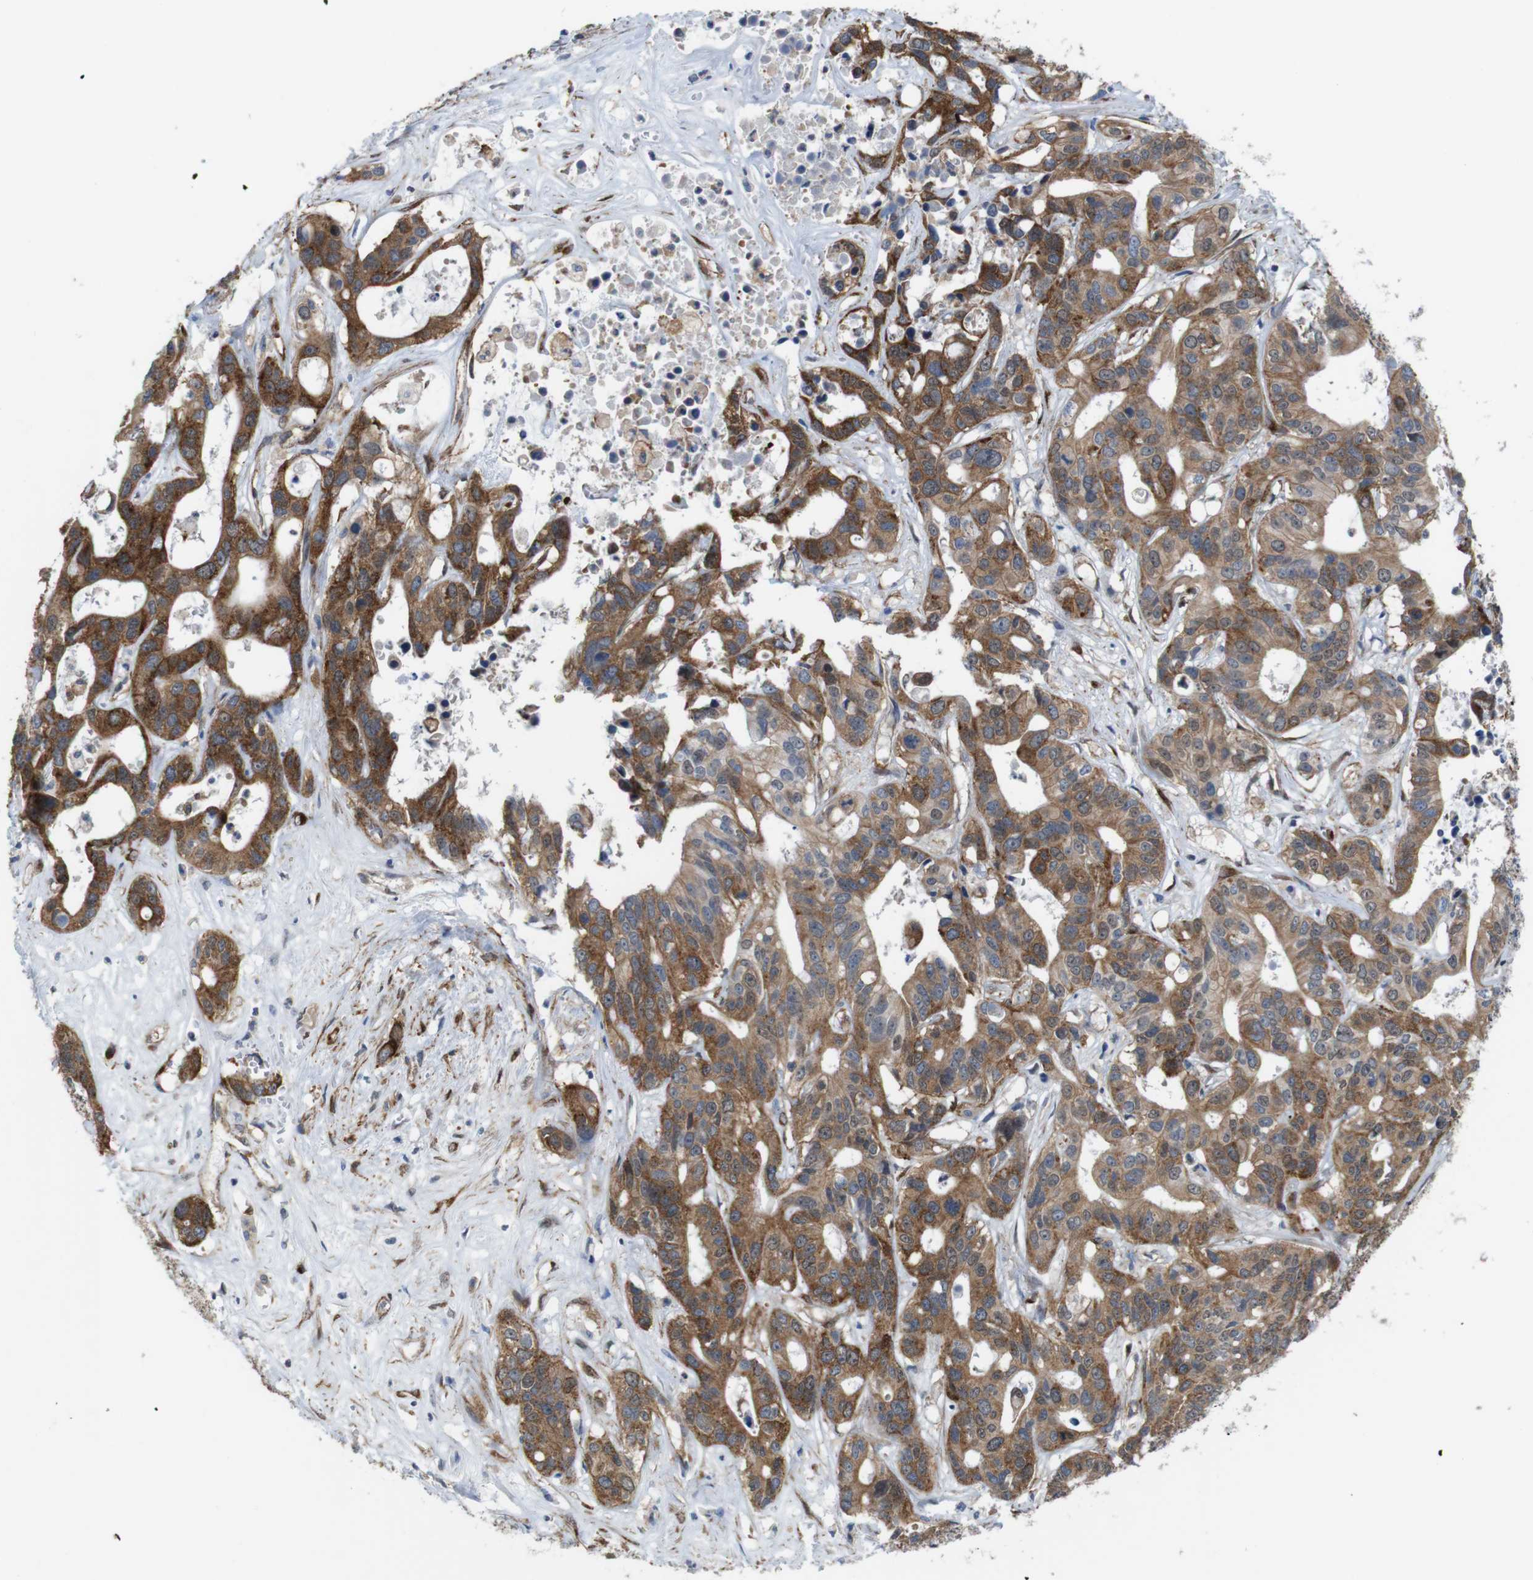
{"staining": {"intensity": "strong", "quantity": ">75%", "location": "cytoplasmic/membranous"}, "tissue": "liver cancer", "cell_type": "Tumor cells", "image_type": "cancer", "snomed": [{"axis": "morphology", "description": "Cholangiocarcinoma"}, {"axis": "topography", "description": "Liver"}], "caption": "Human cholangiocarcinoma (liver) stained for a protein (brown) shows strong cytoplasmic/membranous positive expression in about >75% of tumor cells.", "gene": "PTGER4", "patient": {"sex": "female", "age": 65}}